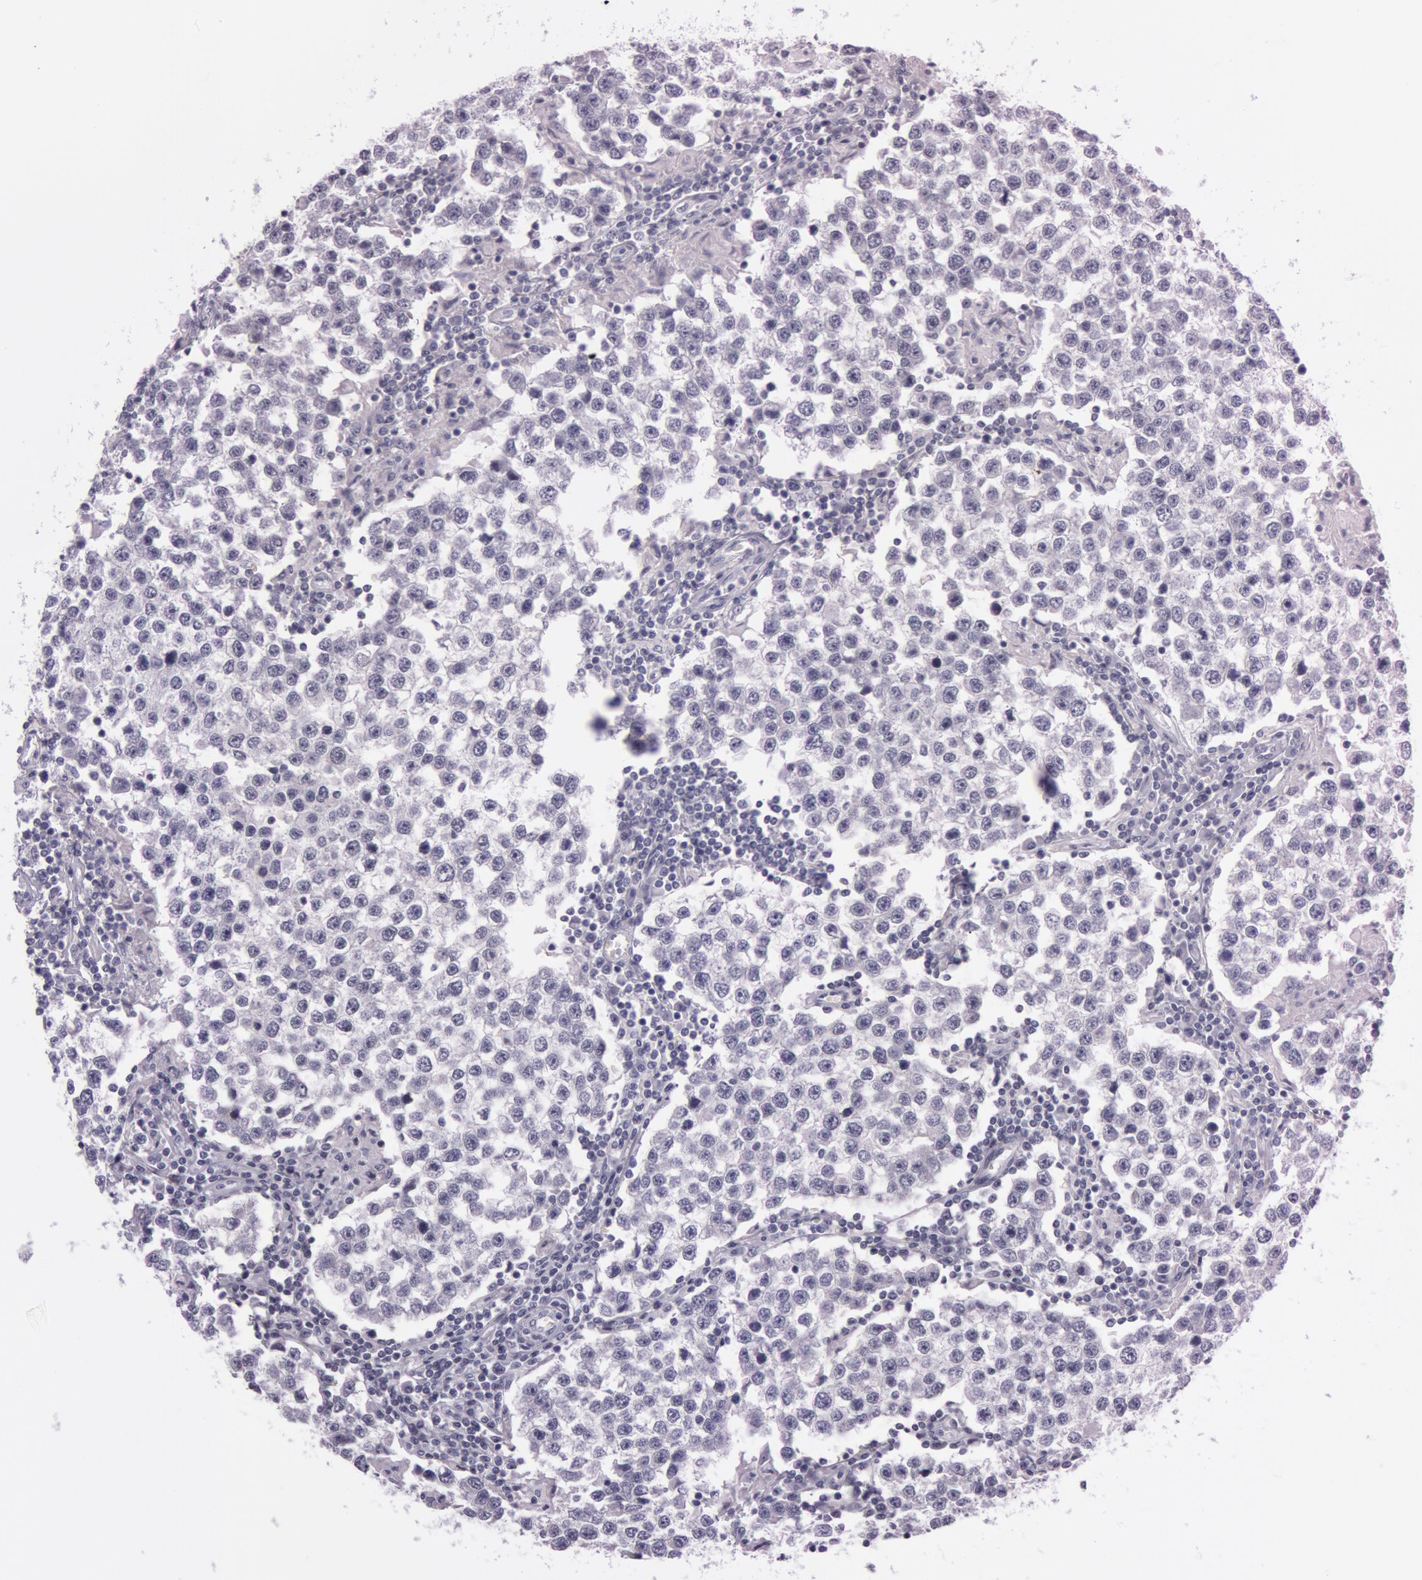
{"staining": {"intensity": "negative", "quantity": "none", "location": "none"}, "tissue": "testis cancer", "cell_type": "Tumor cells", "image_type": "cancer", "snomed": [{"axis": "morphology", "description": "Seminoma, NOS"}, {"axis": "topography", "description": "Testis"}], "caption": "Immunohistochemical staining of human testis cancer demonstrates no significant expression in tumor cells. (DAB IHC, high magnification).", "gene": "S100A7", "patient": {"sex": "male", "age": 36}}